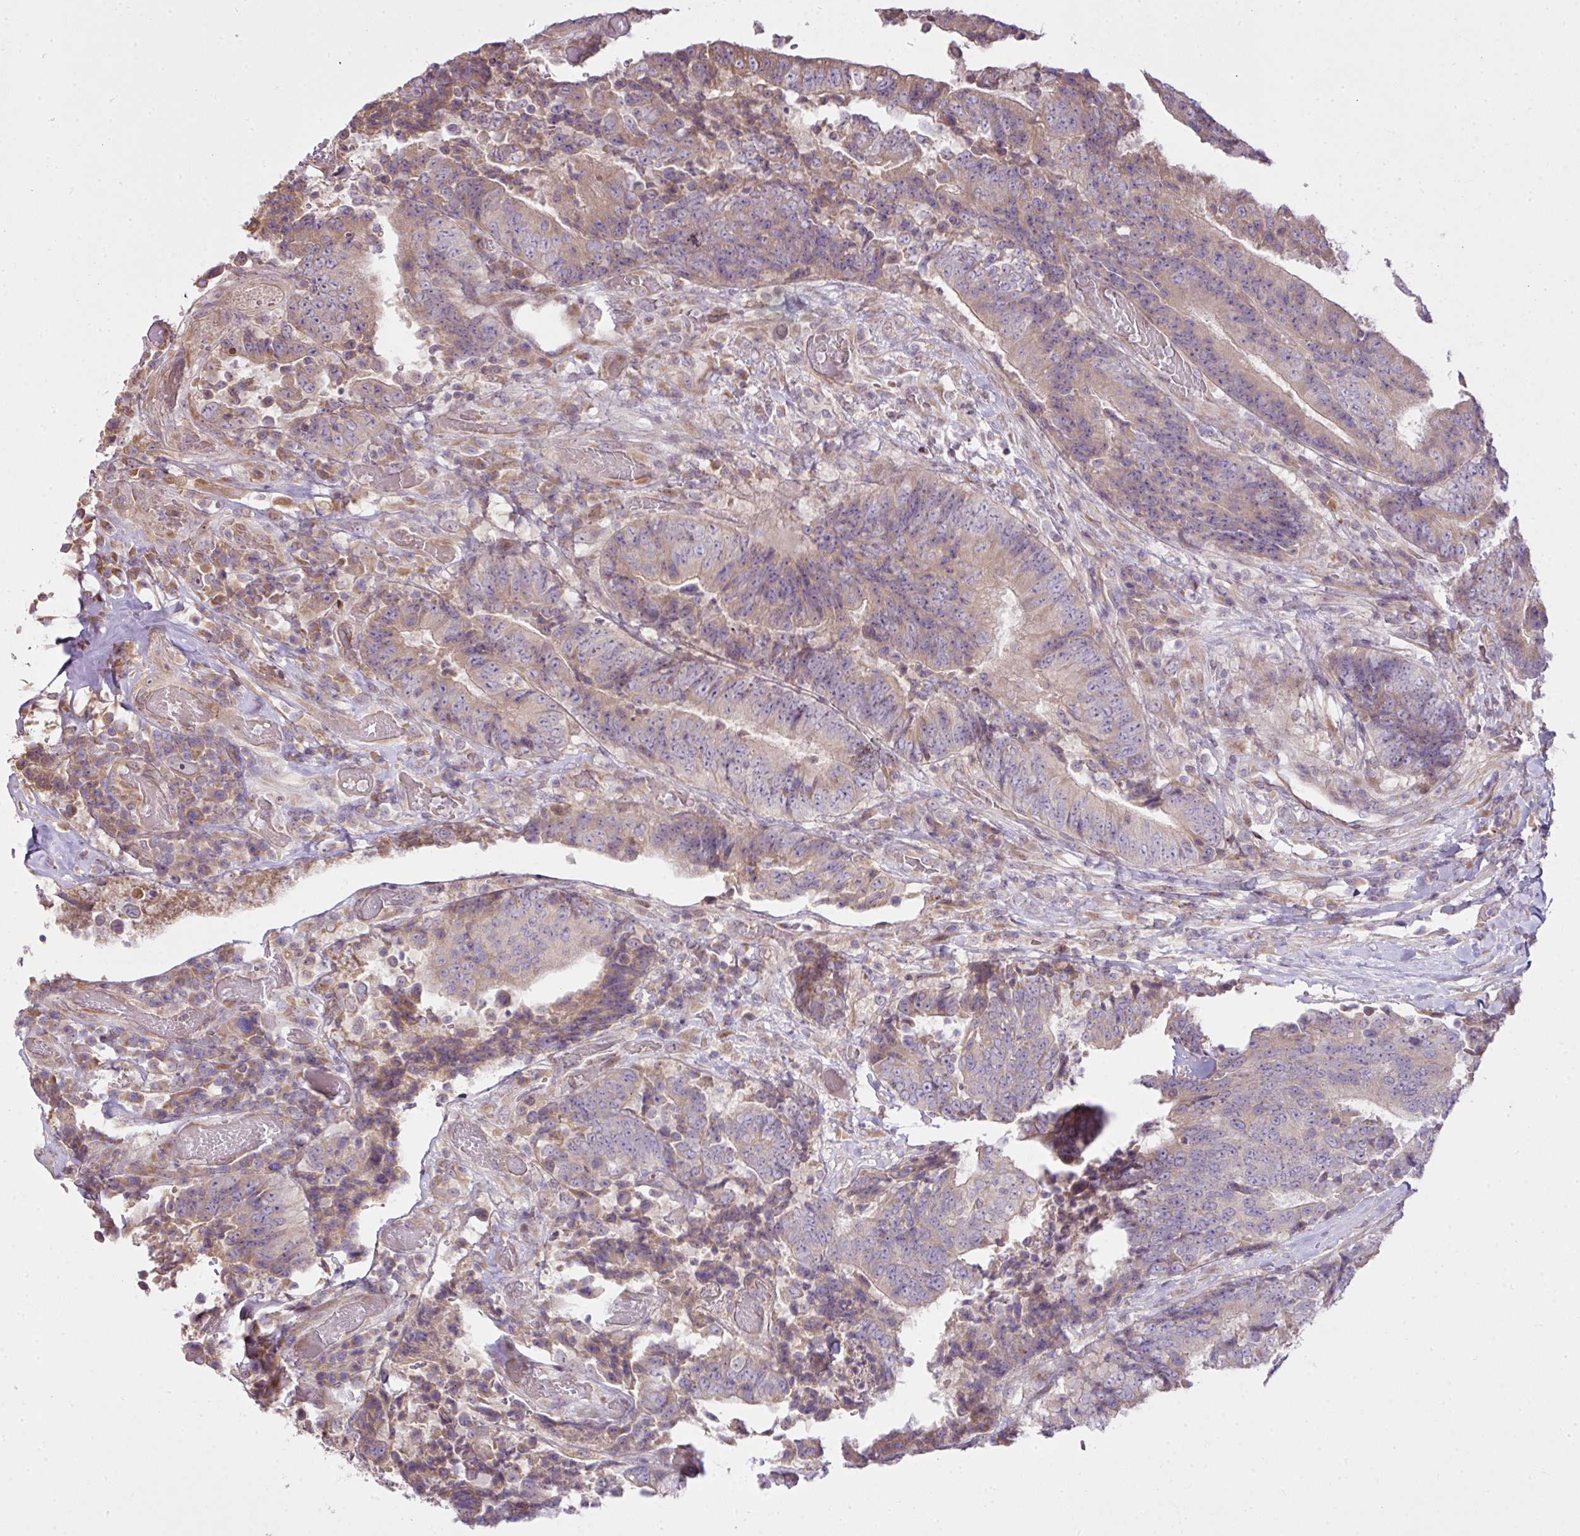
{"staining": {"intensity": "weak", "quantity": "25%-75%", "location": "cytoplasmic/membranous"}, "tissue": "colorectal cancer", "cell_type": "Tumor cells", "image_type": "cancer", "snomed": [{"axis": "morphology", "description": "Adenocarcinoma, NOS"}, {"axis": "topography", "description": "Rectum"}], "caption": "Immunohistochemical staining of human adenocarcinoma (colorectal) shows weak cytoplasmic/membranous protein expression in approximately 25%-75% of tumor cells.", "gene": "COX18", "patient": {"sex": "male", "age": 72}}